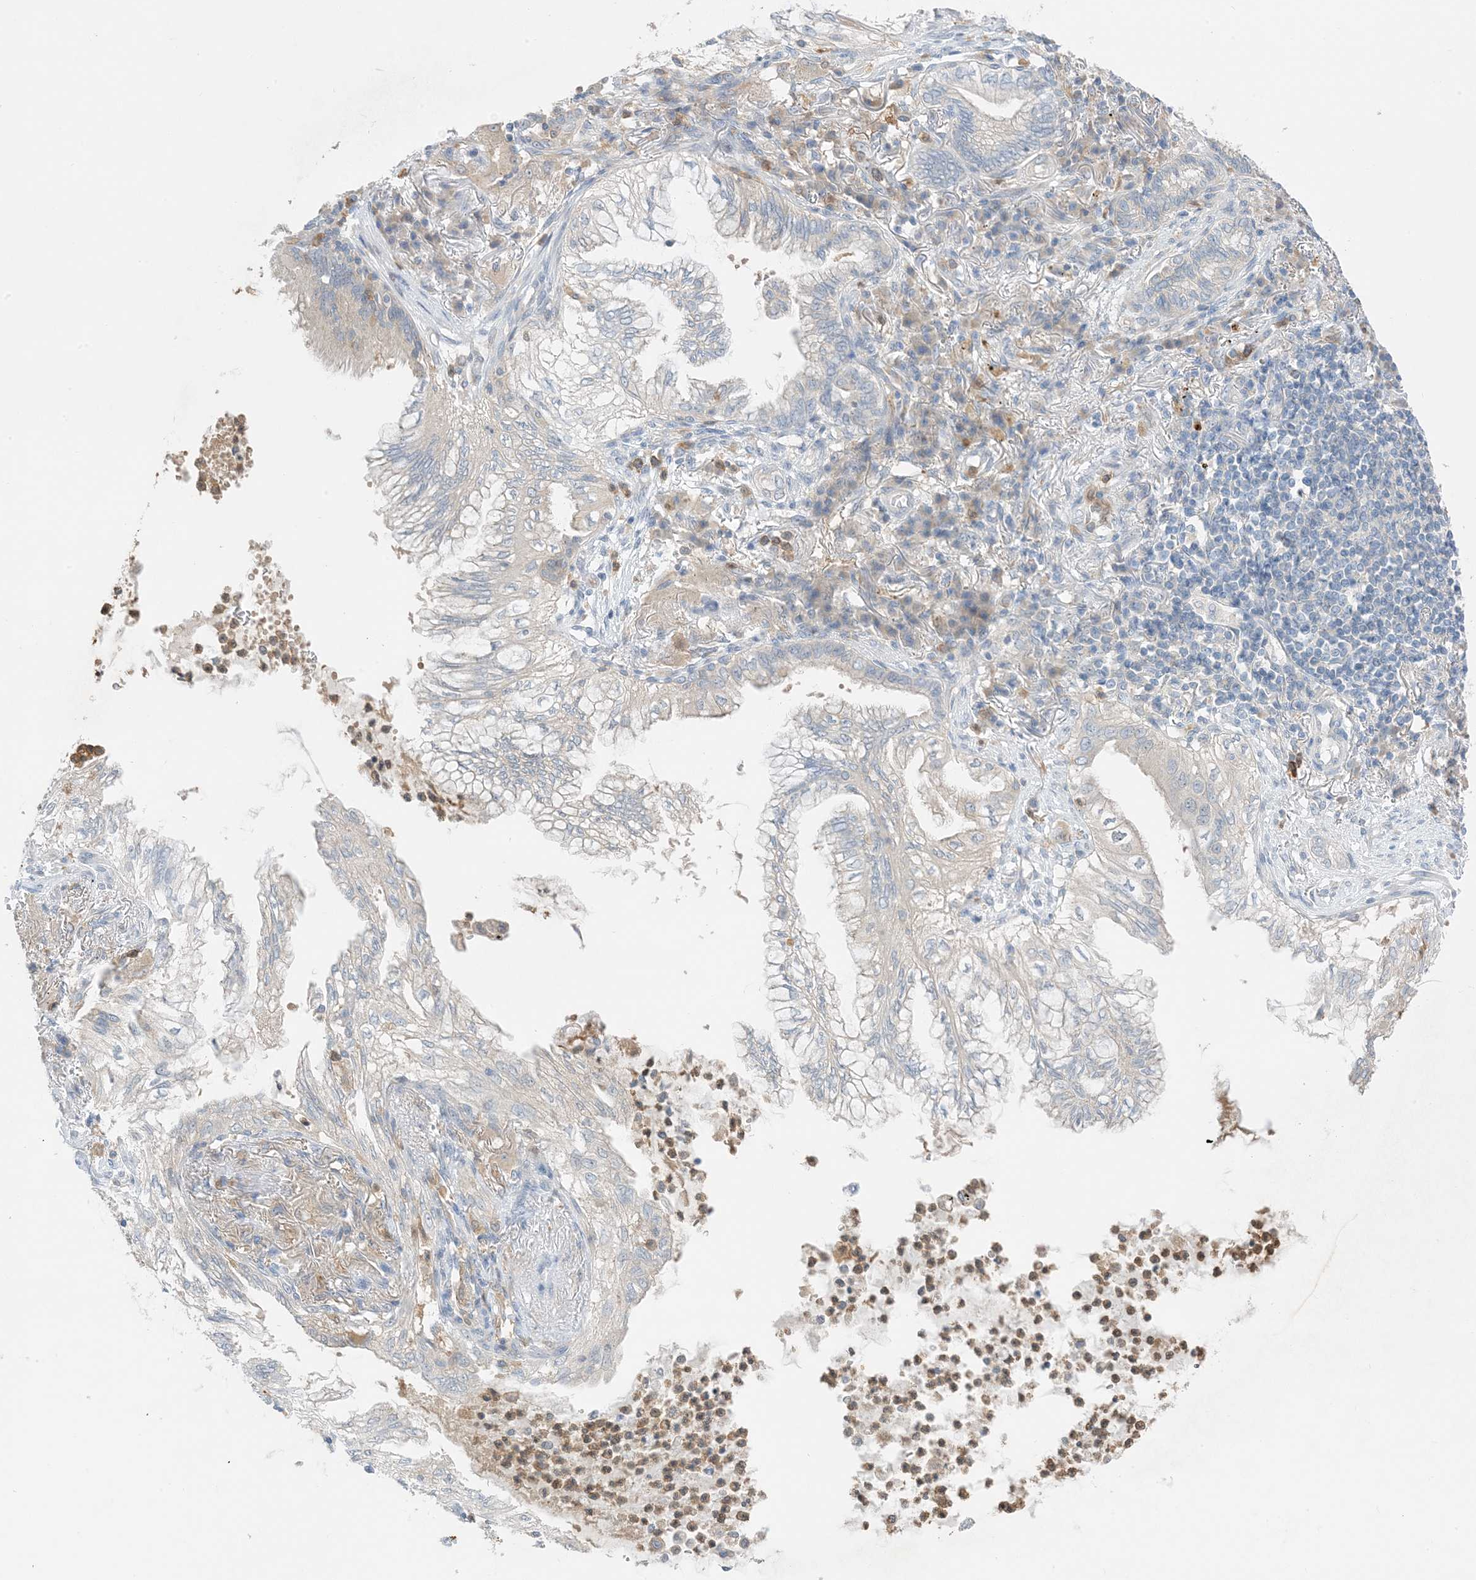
{"staining": {"intensity": "negative", "quantity": "none", "location": "none"}, "tissue": "lung cancer", "cell_type": "Tumor cells", "image_type": "cancer", "snomed": [{"axis": "morphology", "description": "Adenocarcinoma, NOS"}, {"axis": "topography", "description": "Lung"}], "caption": "Tumor cells show no significant positivity in lung cancer.", "gene": "KIFBP", "patient": {"sex": "female", "age": 70}}